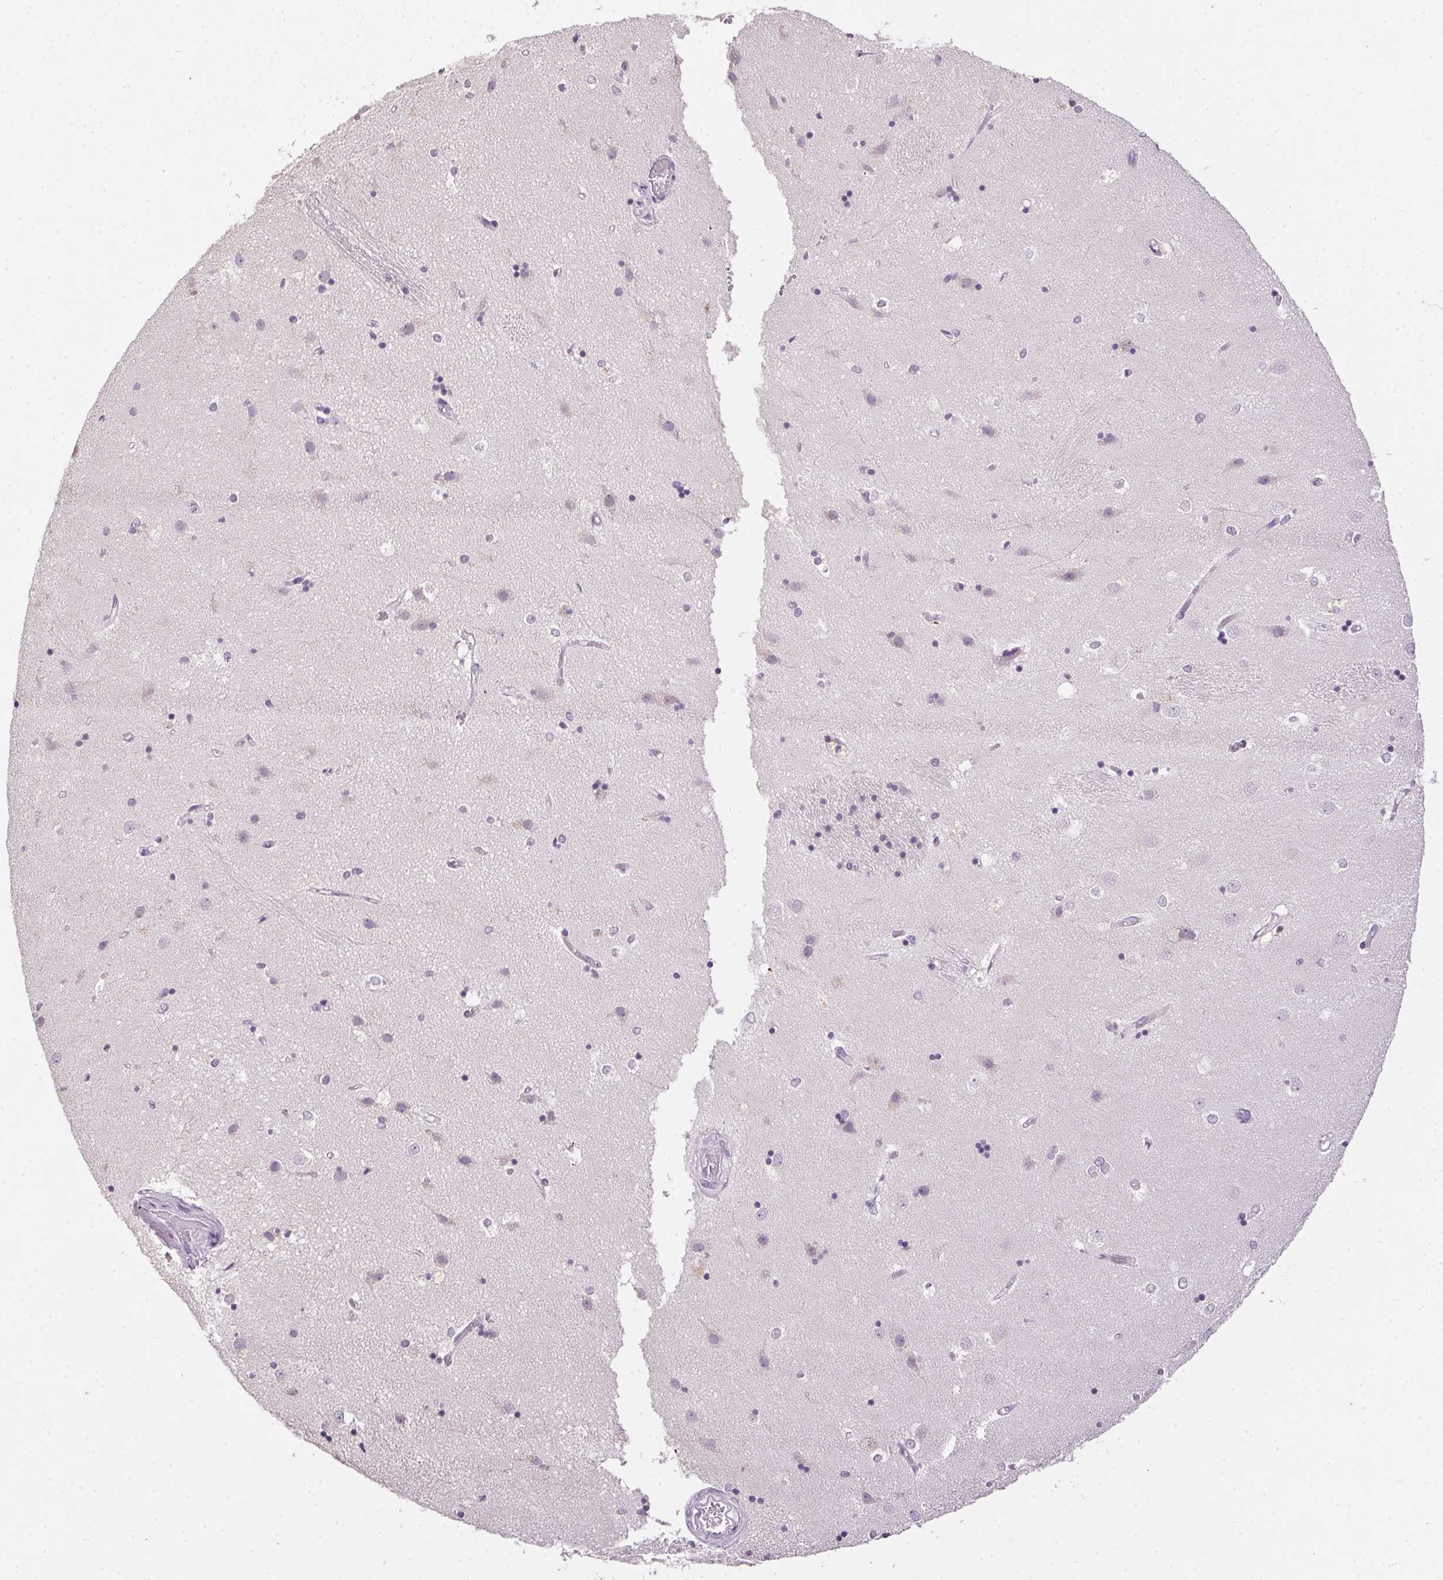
{"staining": {"intensity": "negative", "quantity": "none", "location": "none"}, "tissue": "caudate", "cell_type": "Glial cells", "image_type": "normal", "snomed": [{"axis": "morphology", "description": "Normal tissue, NOS"}, {"axis": "topography", "description": "Lateral ventricle wall"}], "caption": "IHC histopathology image of normal caudate: human caudate stained with DAB demonstrates no significant protein positivity in glial cells.", "gene": "SPACA9", "patient": {"sex": "male", "age": 54}}